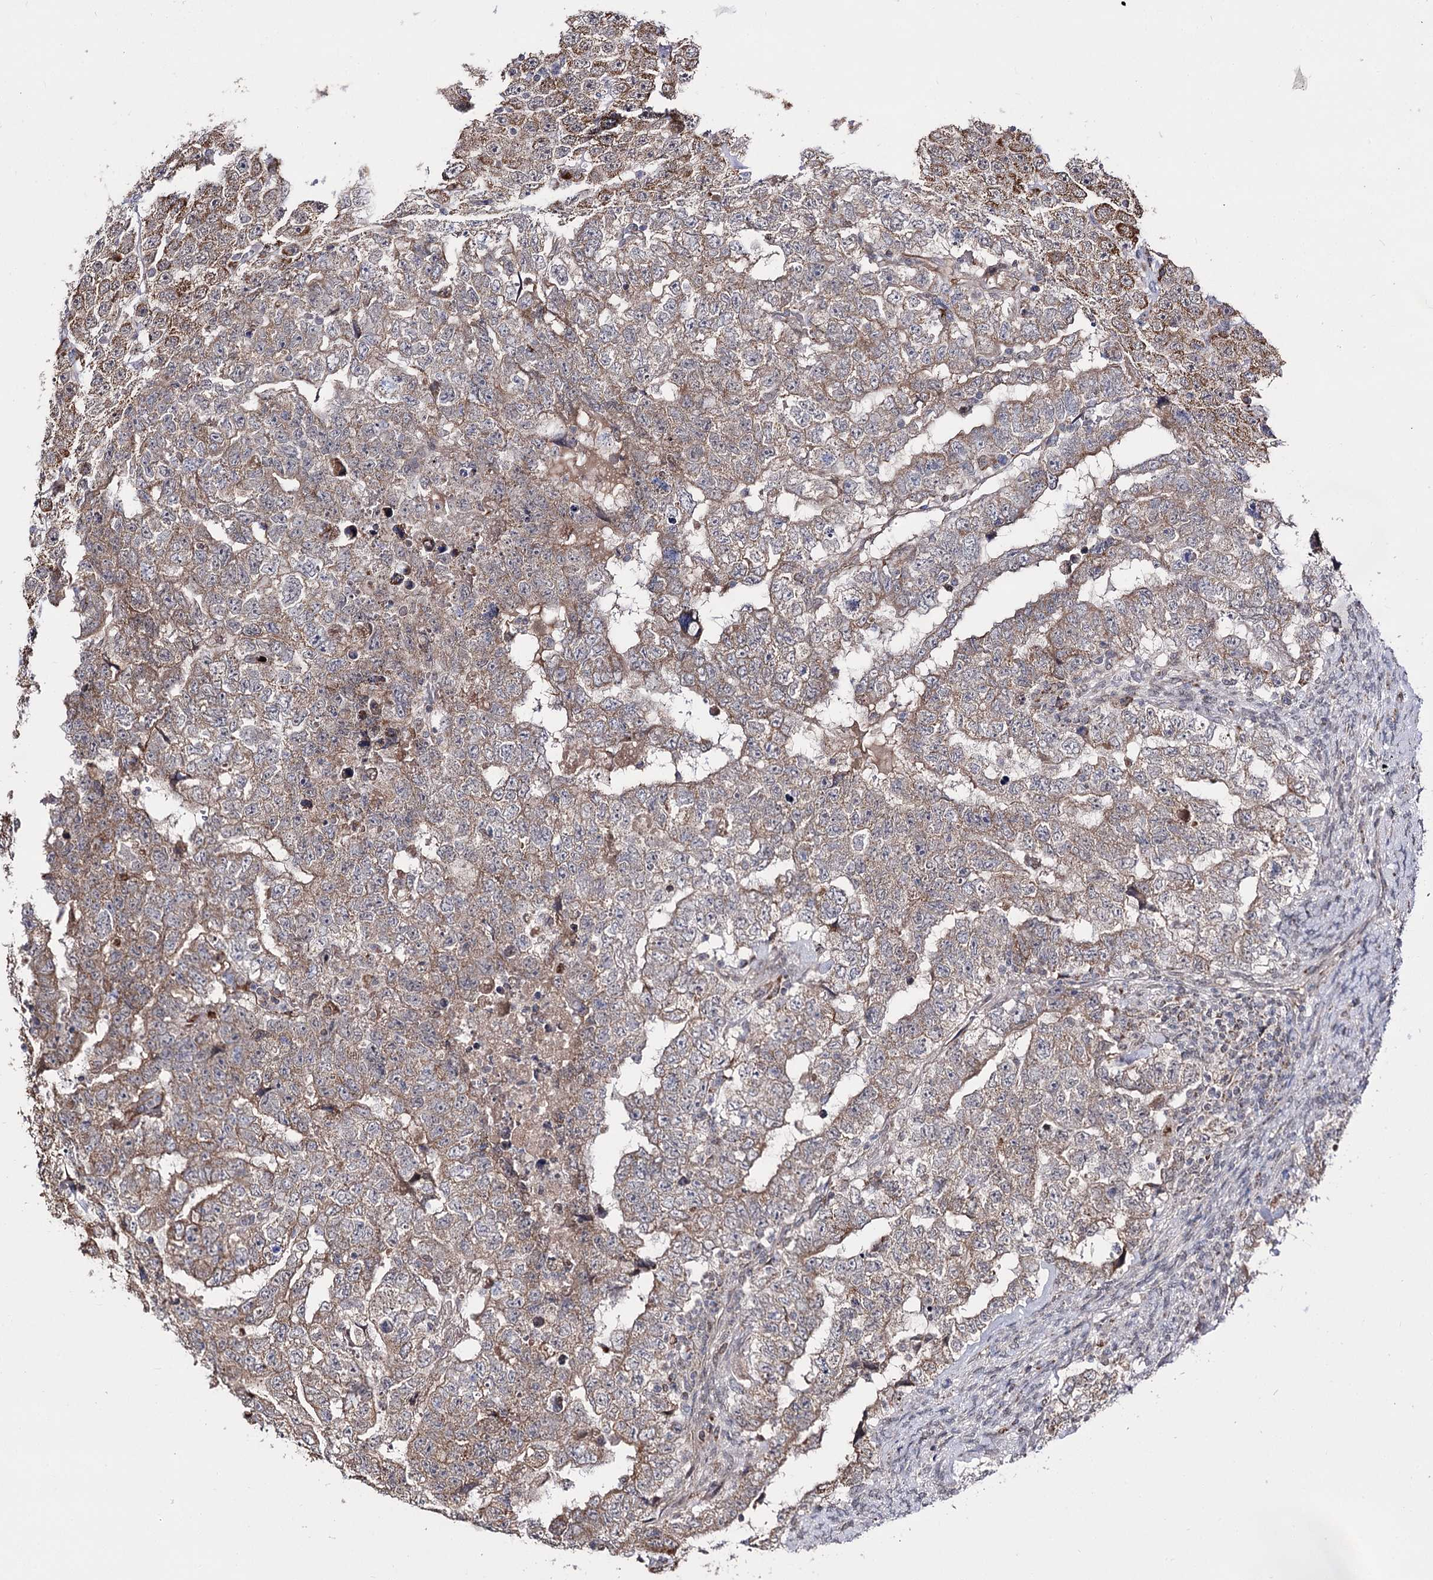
{"staining": {"intensity": "weak", "quantity": ">75%", "location": "cytoplasmic/membranous"}, "tissue": "testis cancer", "cell_type": "Tumor cells", "image_type": "cancer", "snomed": [{"axis": "morphology", "description": "Carcinoma, Embryonal, NOS"}, {"axis": "topography", "description": "Testis"}], "caption": "Protein expression analysis of testis embryonal carcinoma shows weak cytoplasmic/membranous positivity in about >75% of tumor cells. (Brightfield microscopy of DAB IHC at high magnification).", "gene": "CBR4", "patient": {"sex": "male", "age": 36}}